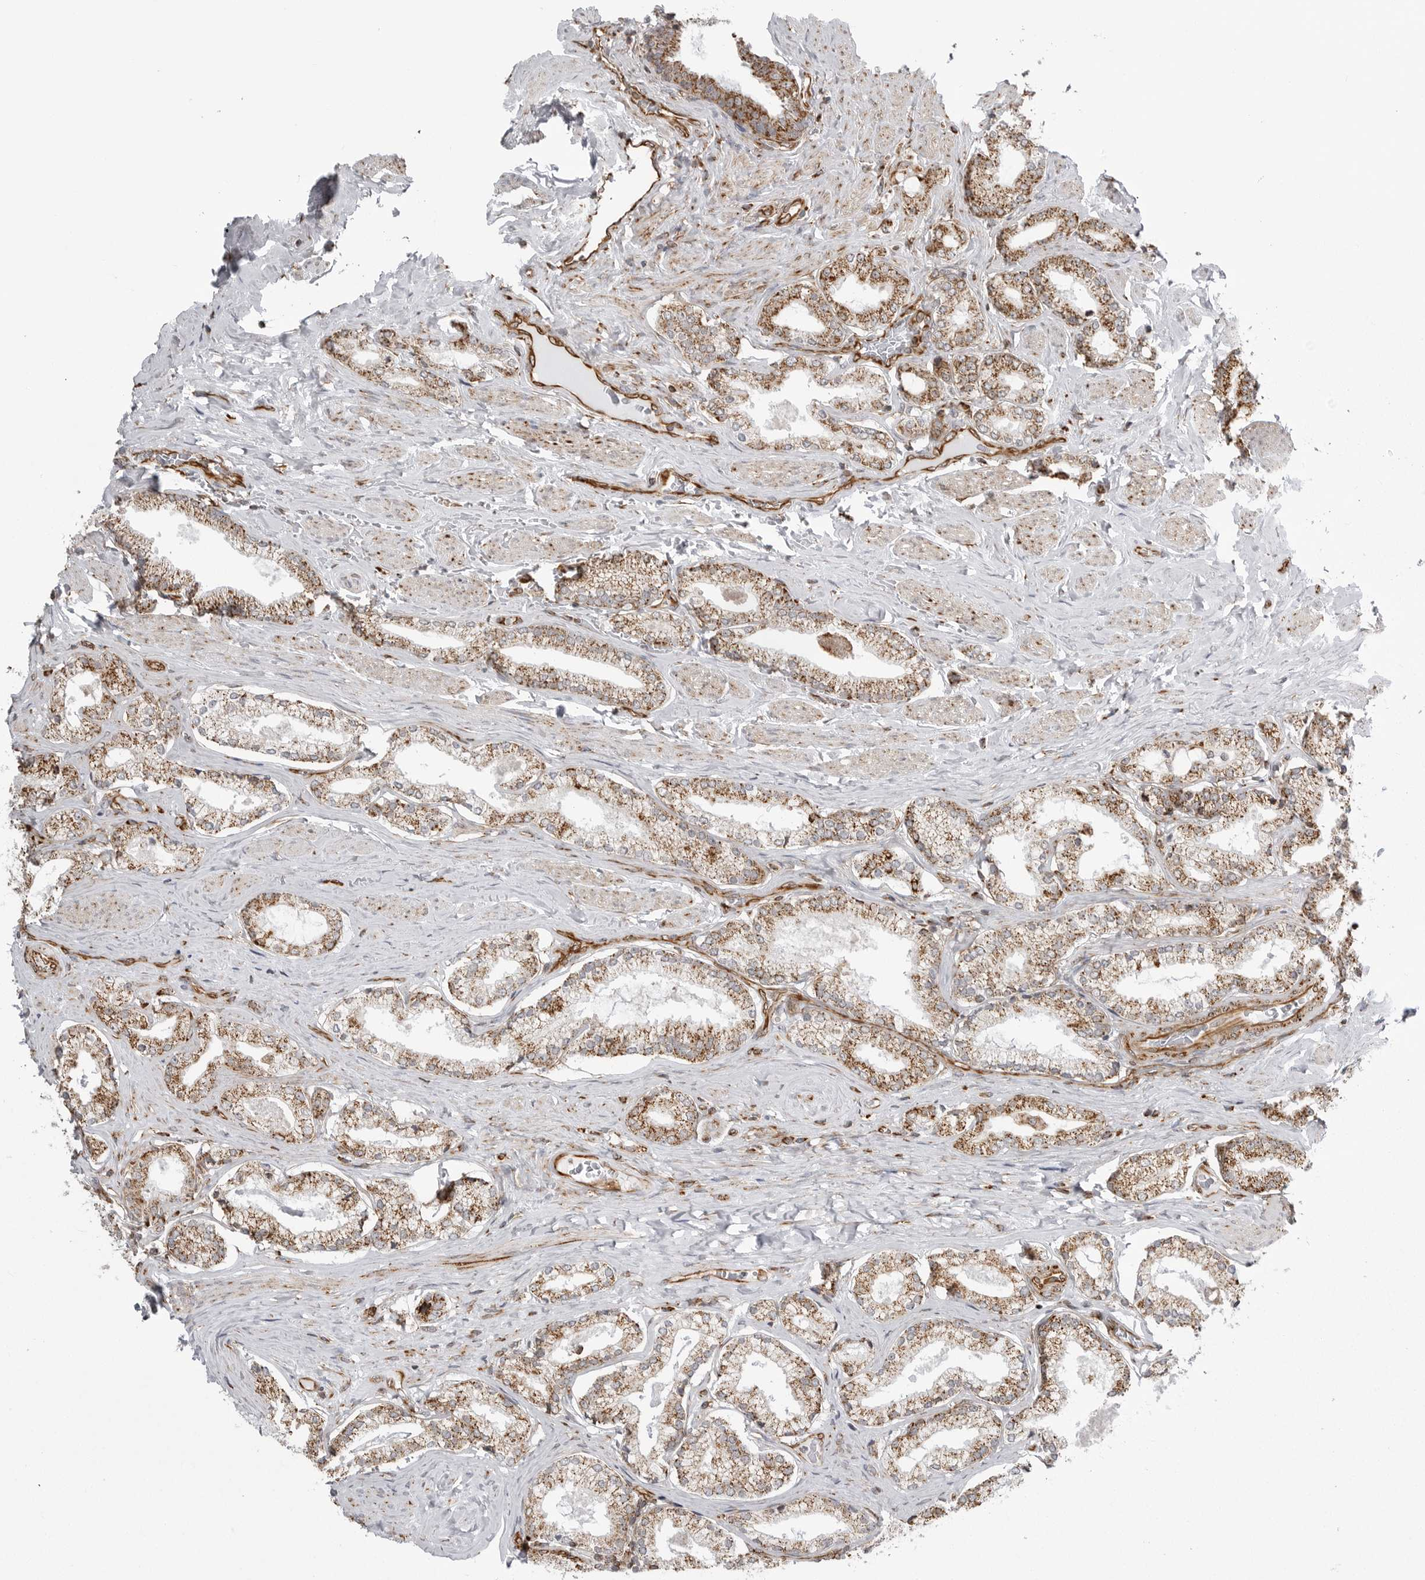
{"staining": {"intensity": "moderate", "quantity": ">75%", "location": "cytoplasmic/membranous"}, "tissue": "prostate cancer", "cell_type": "Tumor cells", "image_type": "cancer", "snomed": [{"axis": "morphology", "description": "Adenocarcinoma, Low grade"}, {"axis": "topography", "description": "Prostate"}], "caption": "A high-resolution micrograph shows IHC staining of prostate cancer, which shows moderate cytoplasmic/membranous staining in about >75% of tumor cells.", "gene": "FH", "patient": {"sex": "male", "age": 71}}